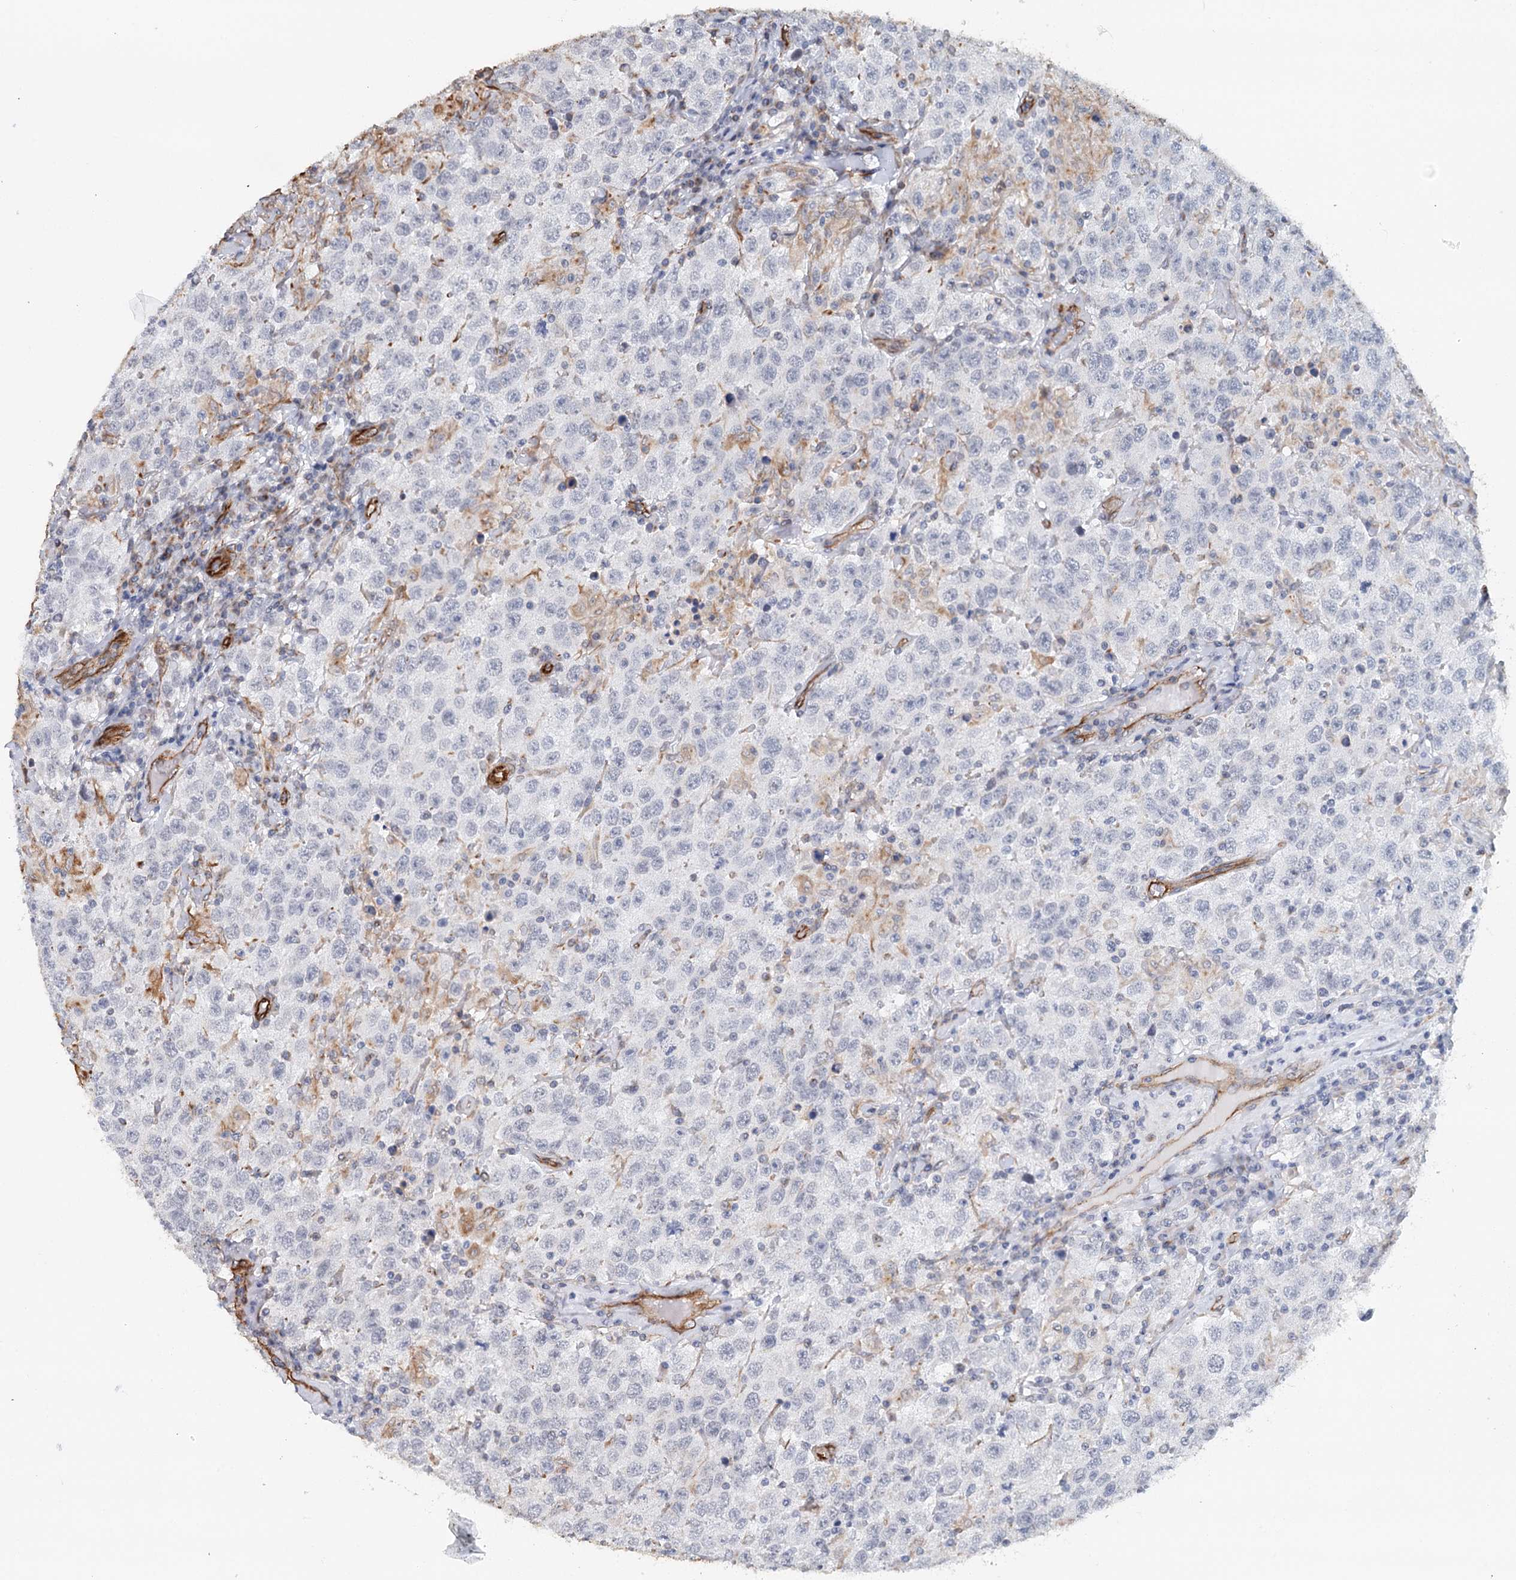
{"staining": {"intensity": "negative", "quantity": "none", "location": "none"}, "tissue": "testis cancer", "cell_type": "Tumor cells", "image_type": "cancer", "snomed": [{"axis": "morphology", "description": "Seminoma, NOS"}, {"axis": "topography", "description": "Testis"}], "caption": "DAB (3,3'-diaminobenzidine) immunohistochemical staining of testis cancer (seminoma) demonstrates no significant expression in tumor cells.", "gene": "SYNPO", "patient": {"sex": "male", "age": 41}}